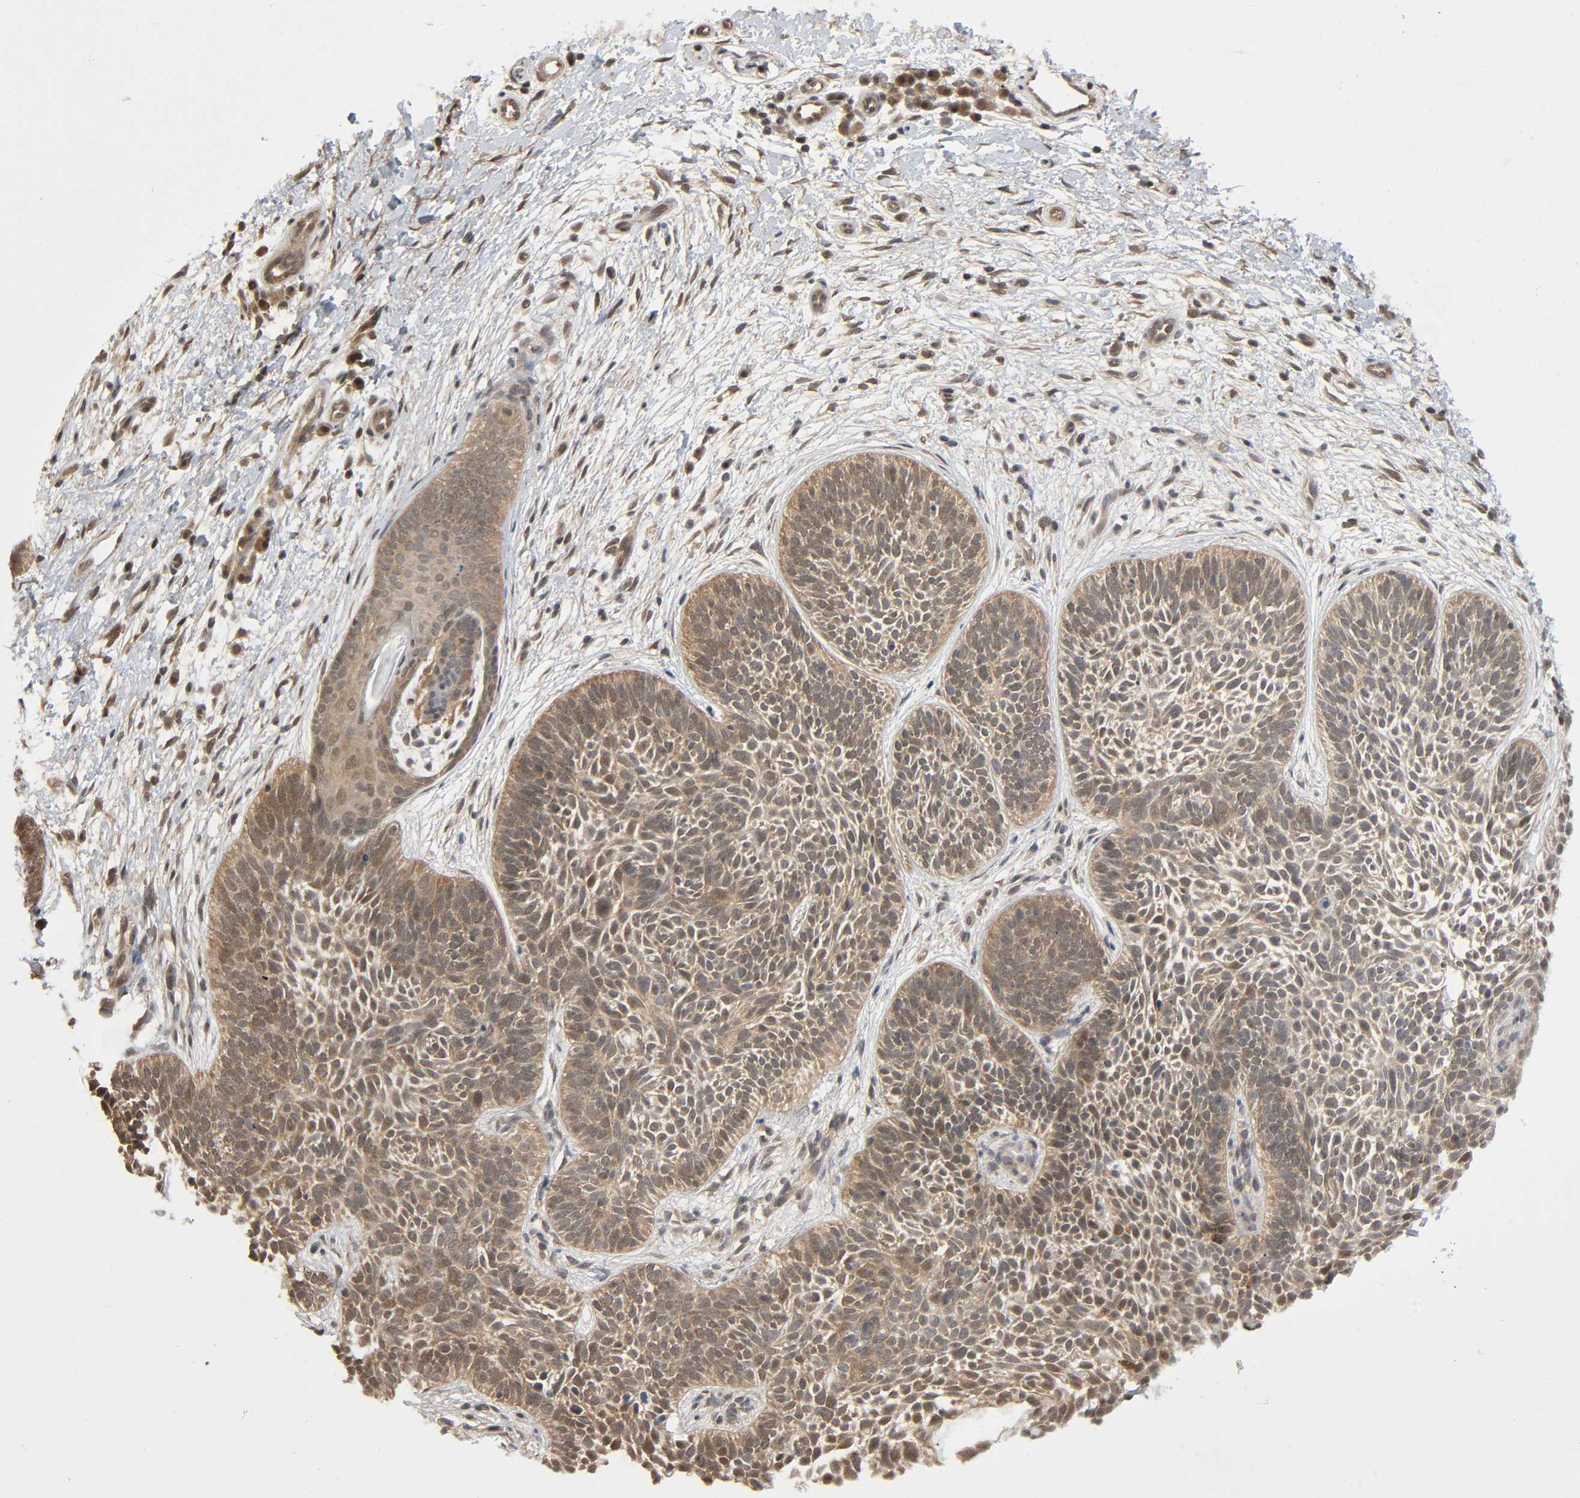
{"staining": {"intensity": "weak", "quantity": ">75%", "location": "cytoplasmic/membranous,nuclear"}, "tissue": "skin cancer", "cell_type": "Tumor cells", "image_type": "cancer", "snomed": [{"axis": "morphology", "description": "Basal cell carcinoma"}, {"axis": "topography", "description": "Skin"}], "caption": "Immunohistochemical staining of skin basal cell carcinoma reveals low levels of weak cytoplasmic/membranous and nuclear protein staining in approximately >75% of tumor cells.", "gene": "NEDD8", "patient": {"sex": "female", "age": 79}}